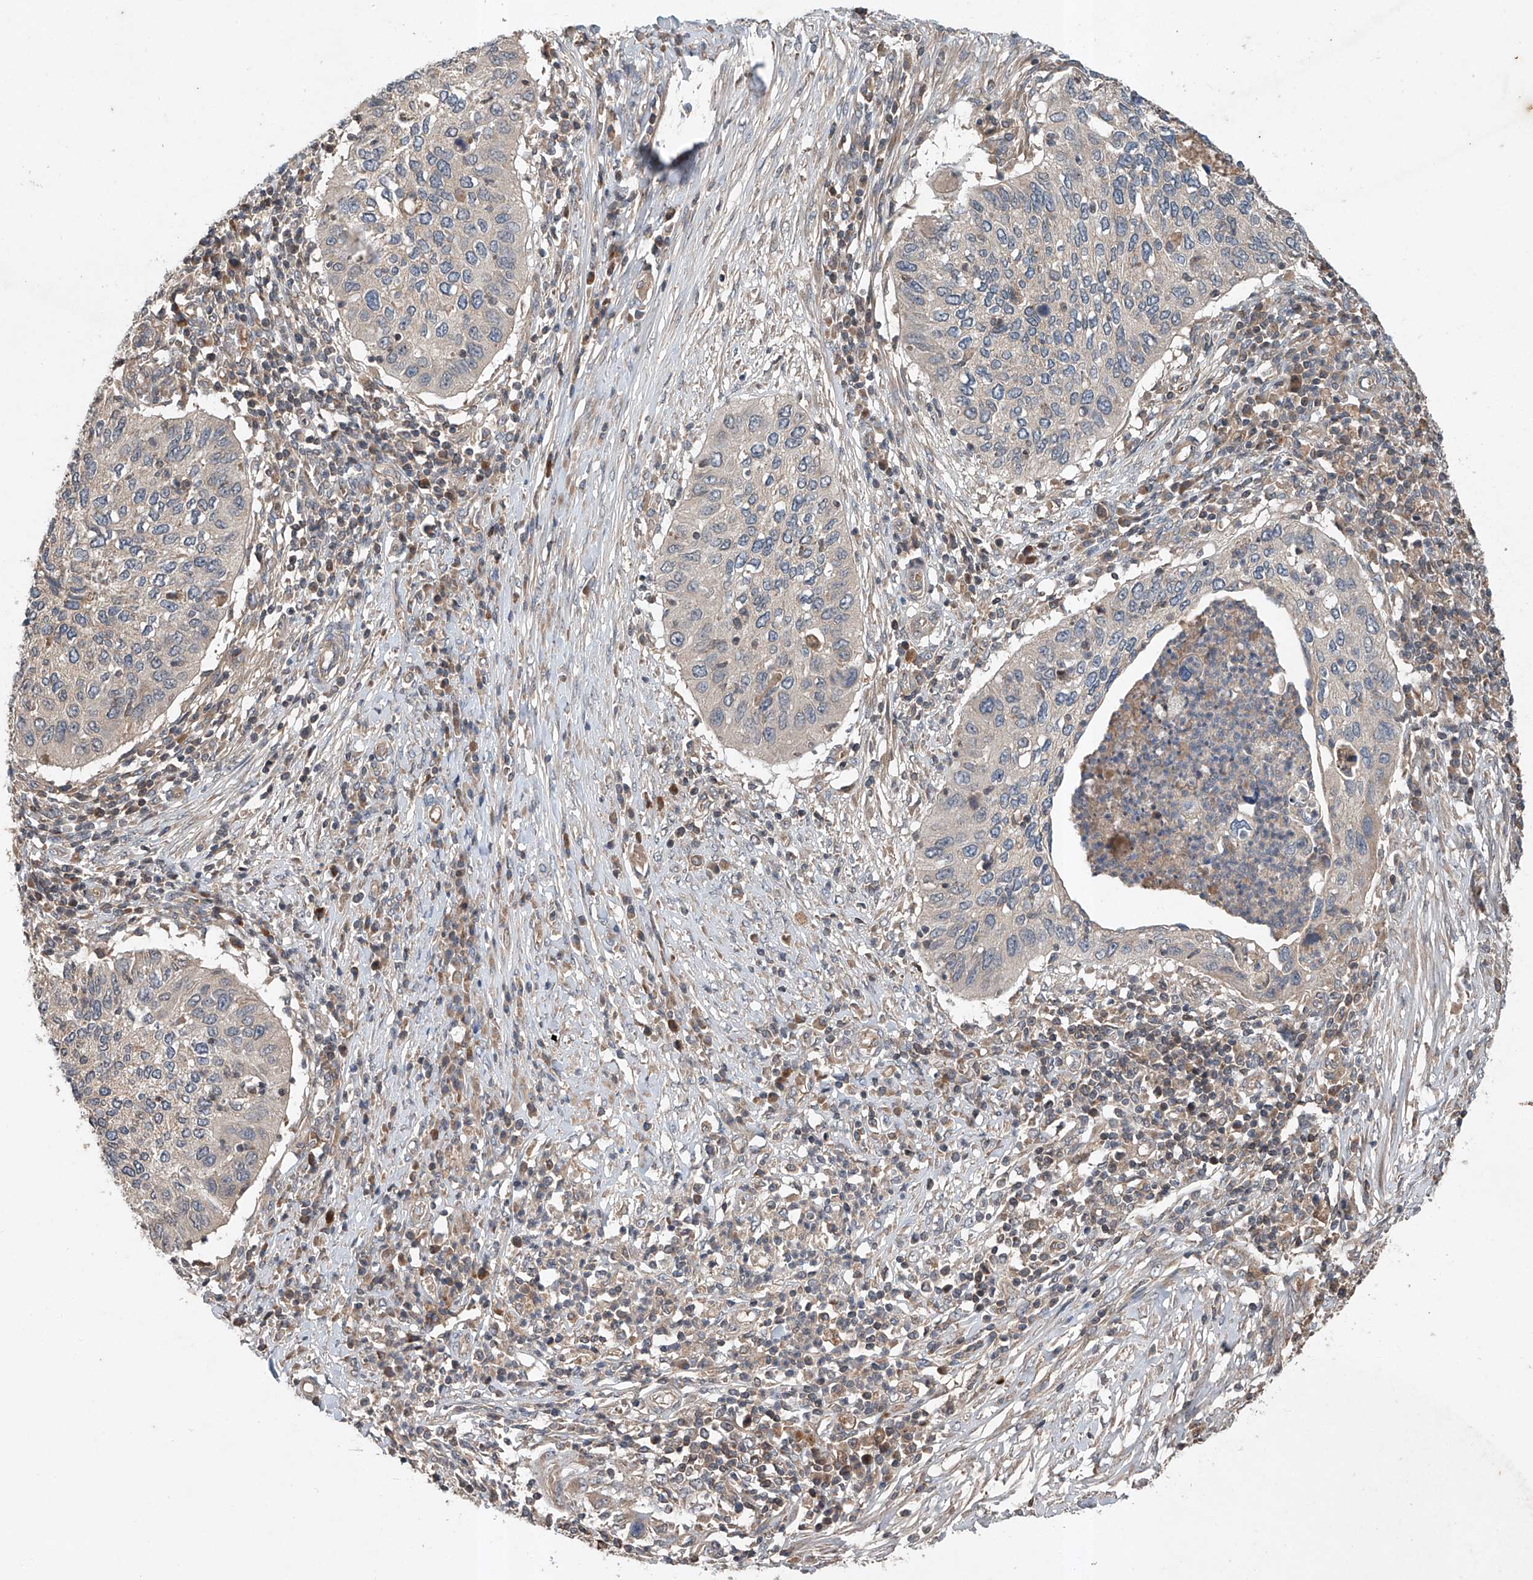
{"staining": {"intensity": "negative", "quantity": "none", "location": "none"}, "tissue": "cervical cancer", "cell_type": "Tumor cells", "image_type": "cancer", "snomed": [{"axis": "morphology", "description": "Squamous cell carcinoma, NOS"}, {"axis": "topography", "description": "Cervix"}], "caption": "Tumor cells are negative for brown protein staining in squamous cell carcinoma (cervical). (DAB immunohistochemistry (IHC), high magnification).", "gene": "ADAM23", "patient": {"sex": "female", "age": 38}}